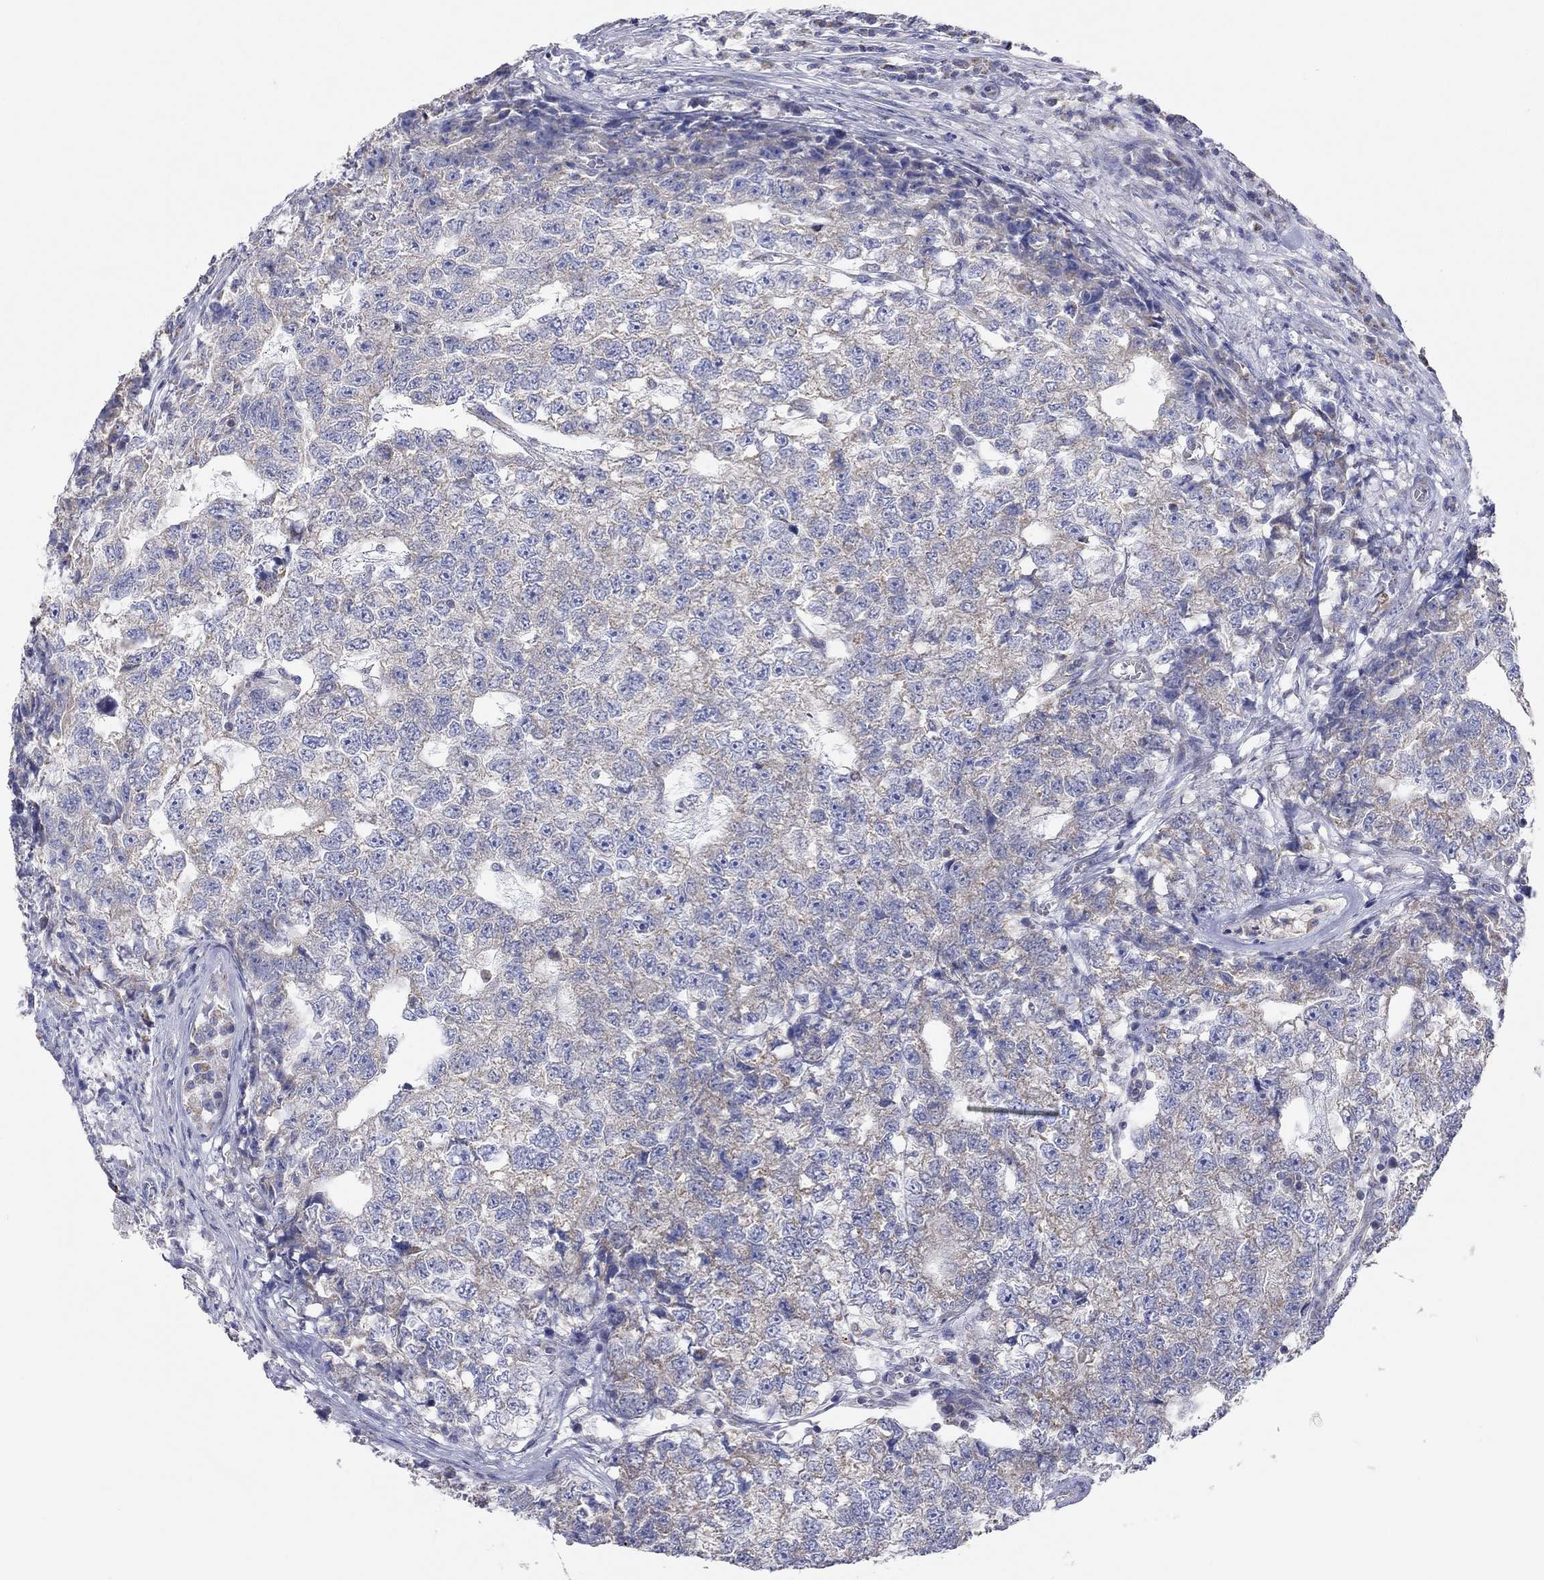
{"staining": {"intensity": "negative", "quantity": "none", "location": "none"}, "tissue": "testis cancer", "cell_type": "Tumor cells", "image_type": "cancer", "snomed": [{"axis": "morphology", "description": "Seminoma, NOS"}, {"axis": "morphology", "description": "Carcinoma, Embryonal, NOS"}, {"axis": "topography", "description": "Testis"}], "caption": "Immunohistochemistry photomicrograph of neoplastic tissue: testis cancer stained with DAB demonstrates no significant protein positivity in tumor cells. Nuclei are stained in blue.", "gene": "RCAN1", "patient": {"sex": "male", "age": 22}}